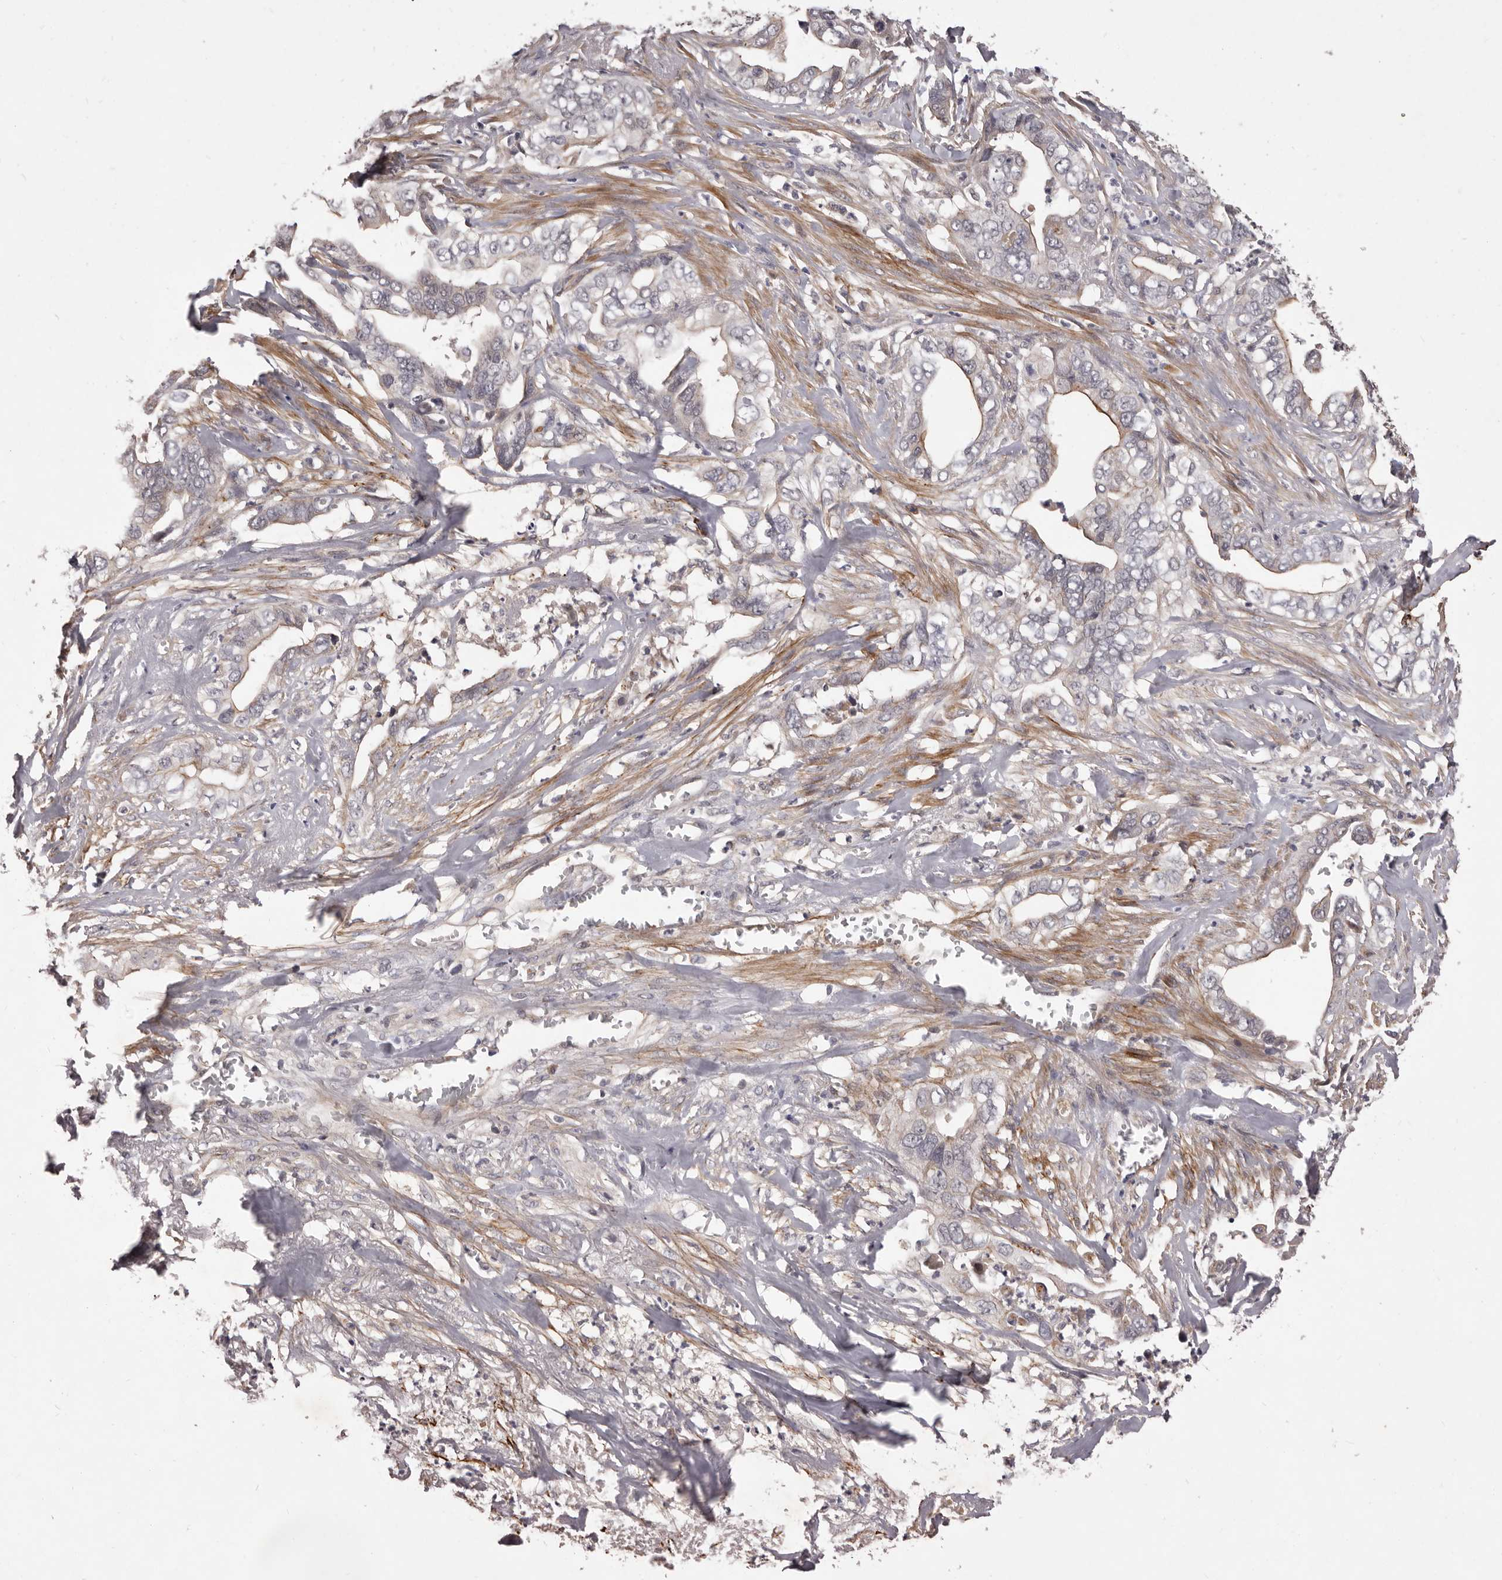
{"staining": {"intensity": "negative", "quantity": "none", "location": "none"}, "tissue": "liver cancer", "cell_type": "Tumor cells", "image_type": "cancer", "snomed": [{"axis": "morphology", "description": "Cholangiocarcinoma"}, {"axis": "topography", "description": "Liver"}], "caption": "This is an immunohistochemistry (IHC) micrograph of liver cancer. There is no staining in tumor cells.", "gene": "HBS1L", "patient": {"sex": "female", "age": 79}}